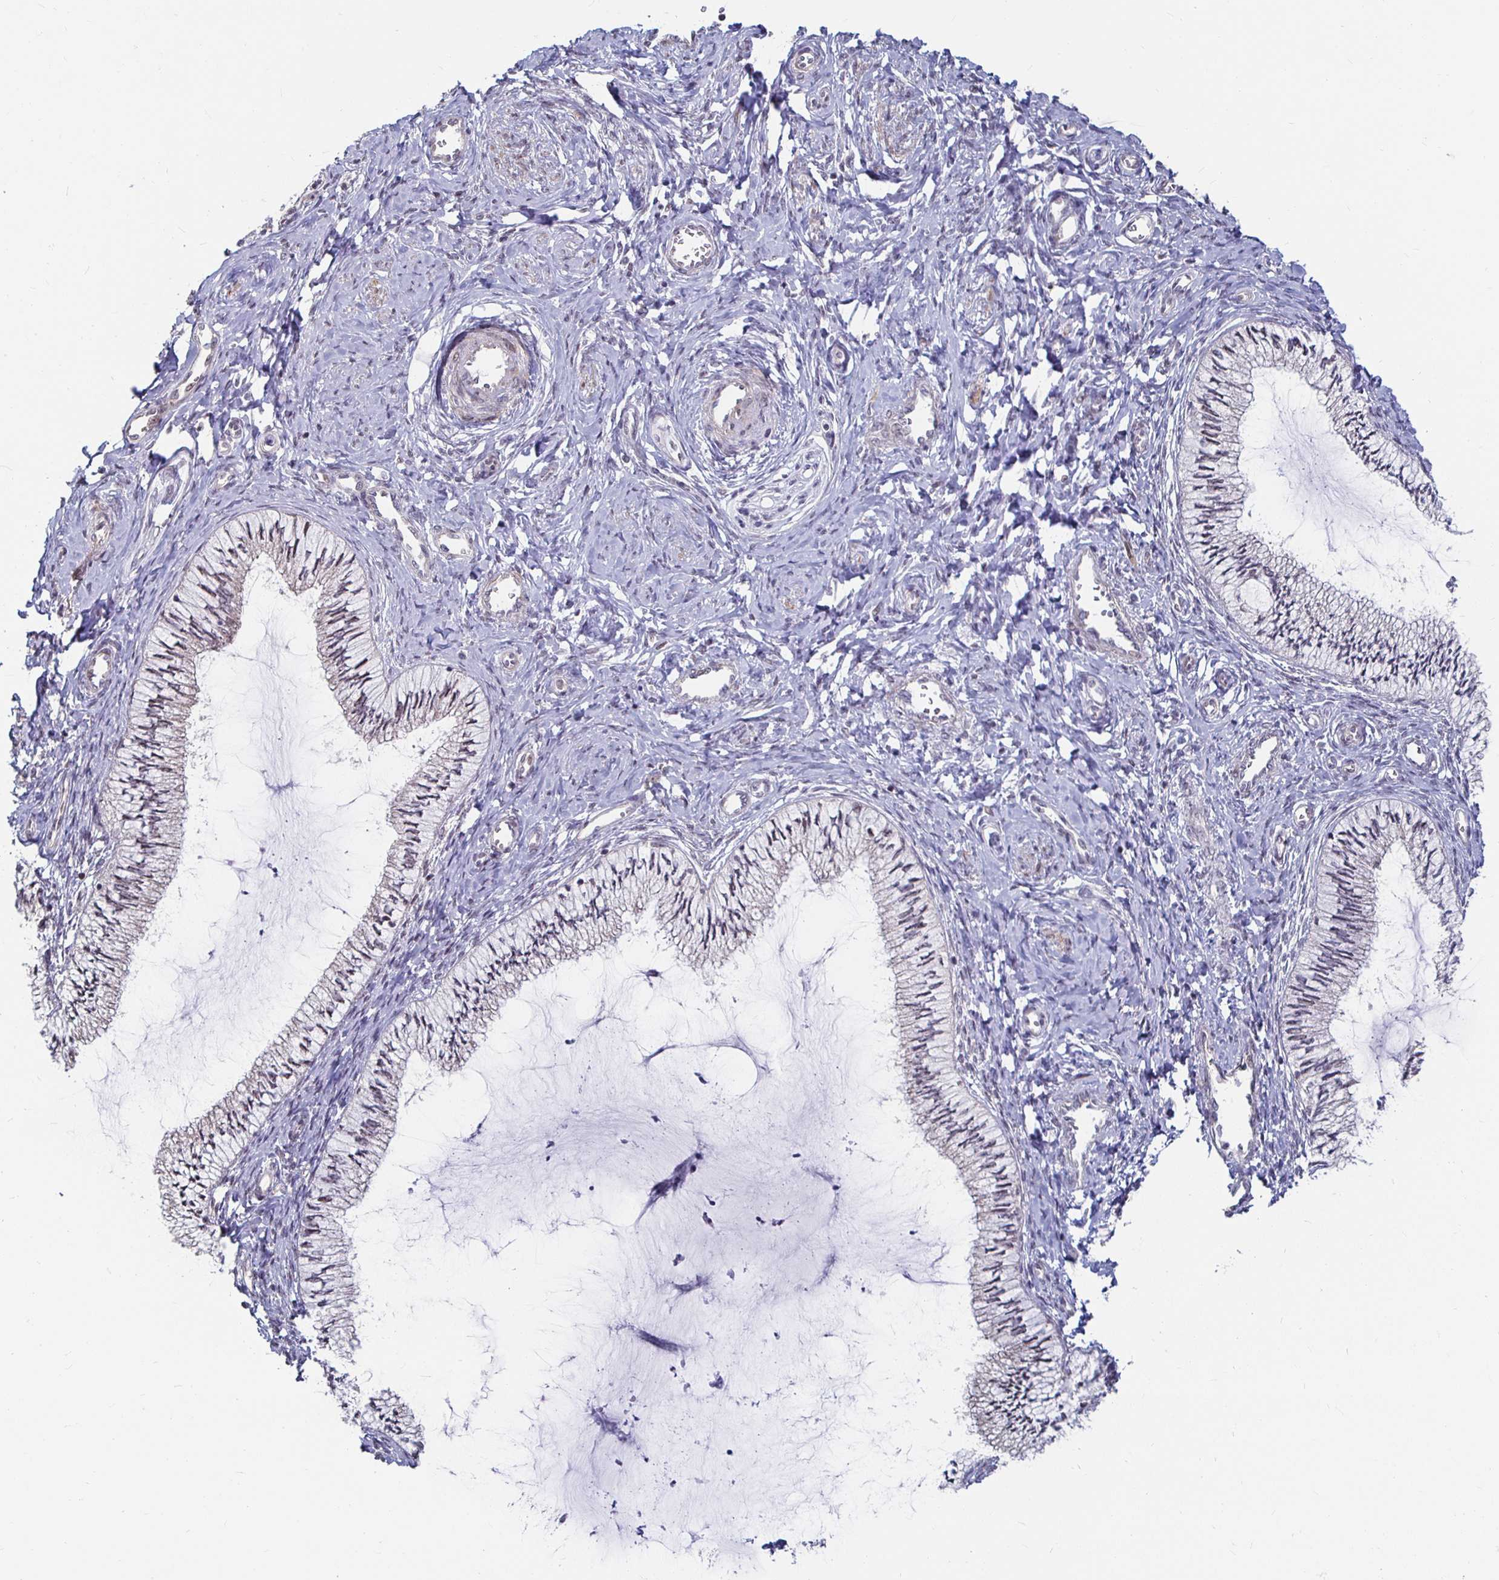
{"staining": {"intensity": "negative", "quantity": "none", "location": "none"}, "tissue": "cervix", "cell_type": "Glandular cells", "image_type": "normal", "snomed": [{"axis": "morphology", "description": "Normal tissue, NOS"}, {"axis": "topography", "description": "Cervix"}], "caption": "This histopathology image is of unremarkable cervix stained with immunohistochemistry to label a protein in brown with the nuclei are counter-stained blue. There is no staining in glandular cells.", "gene": "CAPN11", "patient": {"sex": "female", "age": 24}}